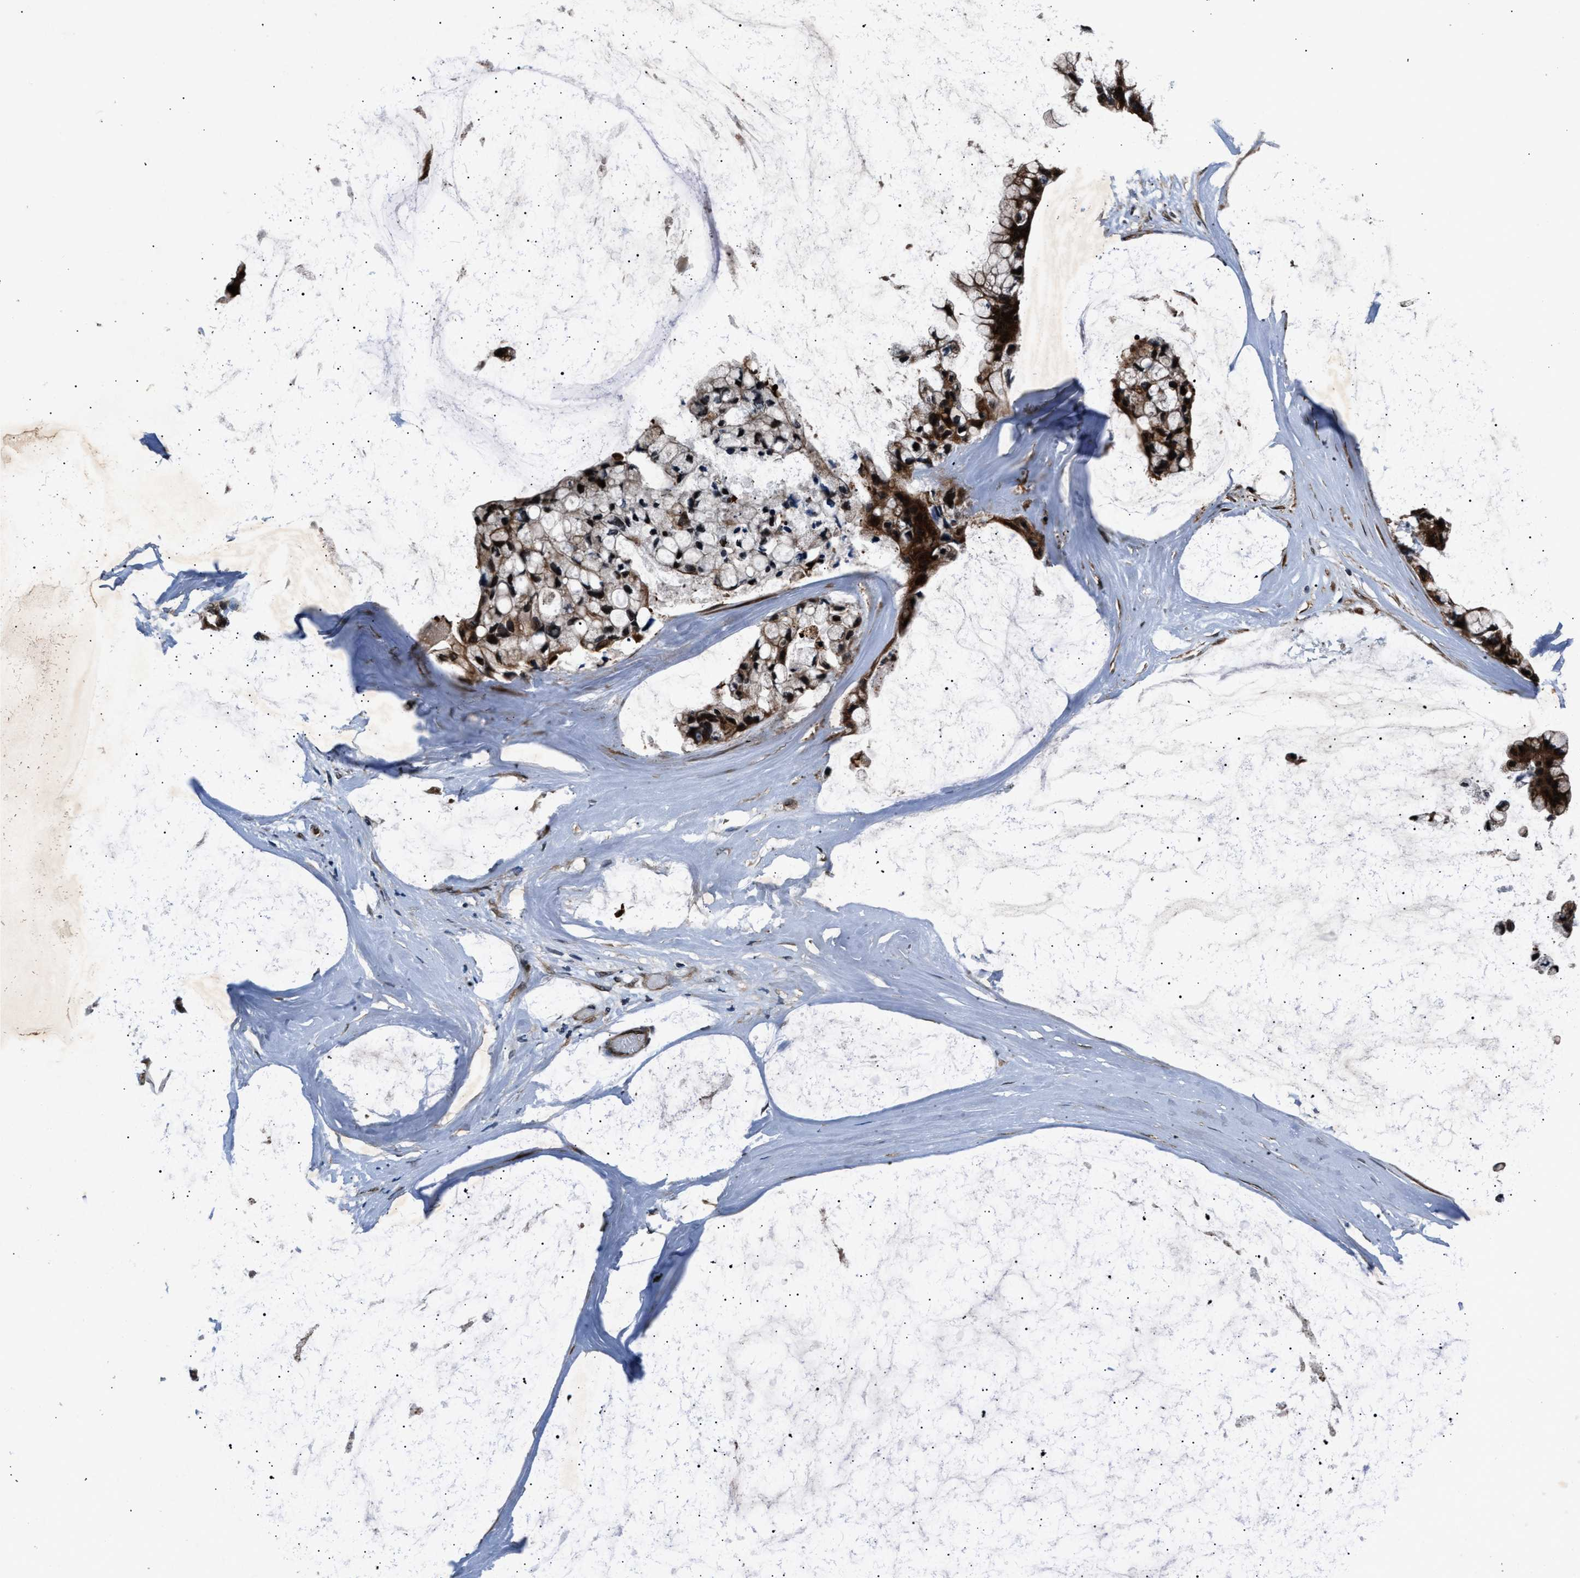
{"staining": {"intensity": "strong", "quantity": ">75%", "location": "cytoplasmic/membranous"}, "tissue": "ovarian cancer", "cell_type": "Tumor cells", "image_type": "cancer", "snomed": [{"axis": "morphology", "description": "Cystadenocarcinoma, mucinous, NOS"}, {"axis": "topography", "description": "Ovary"}], "caption": "Human mucinous cystadenocarcinoma (ovarian) stained for a protein (brown) reveals strong cytoplasmic/membranous positive positivity in about >75% of tumor cells.", "gene": "DYNC2I1", "patient": {"sex": "female", "age": 39}}